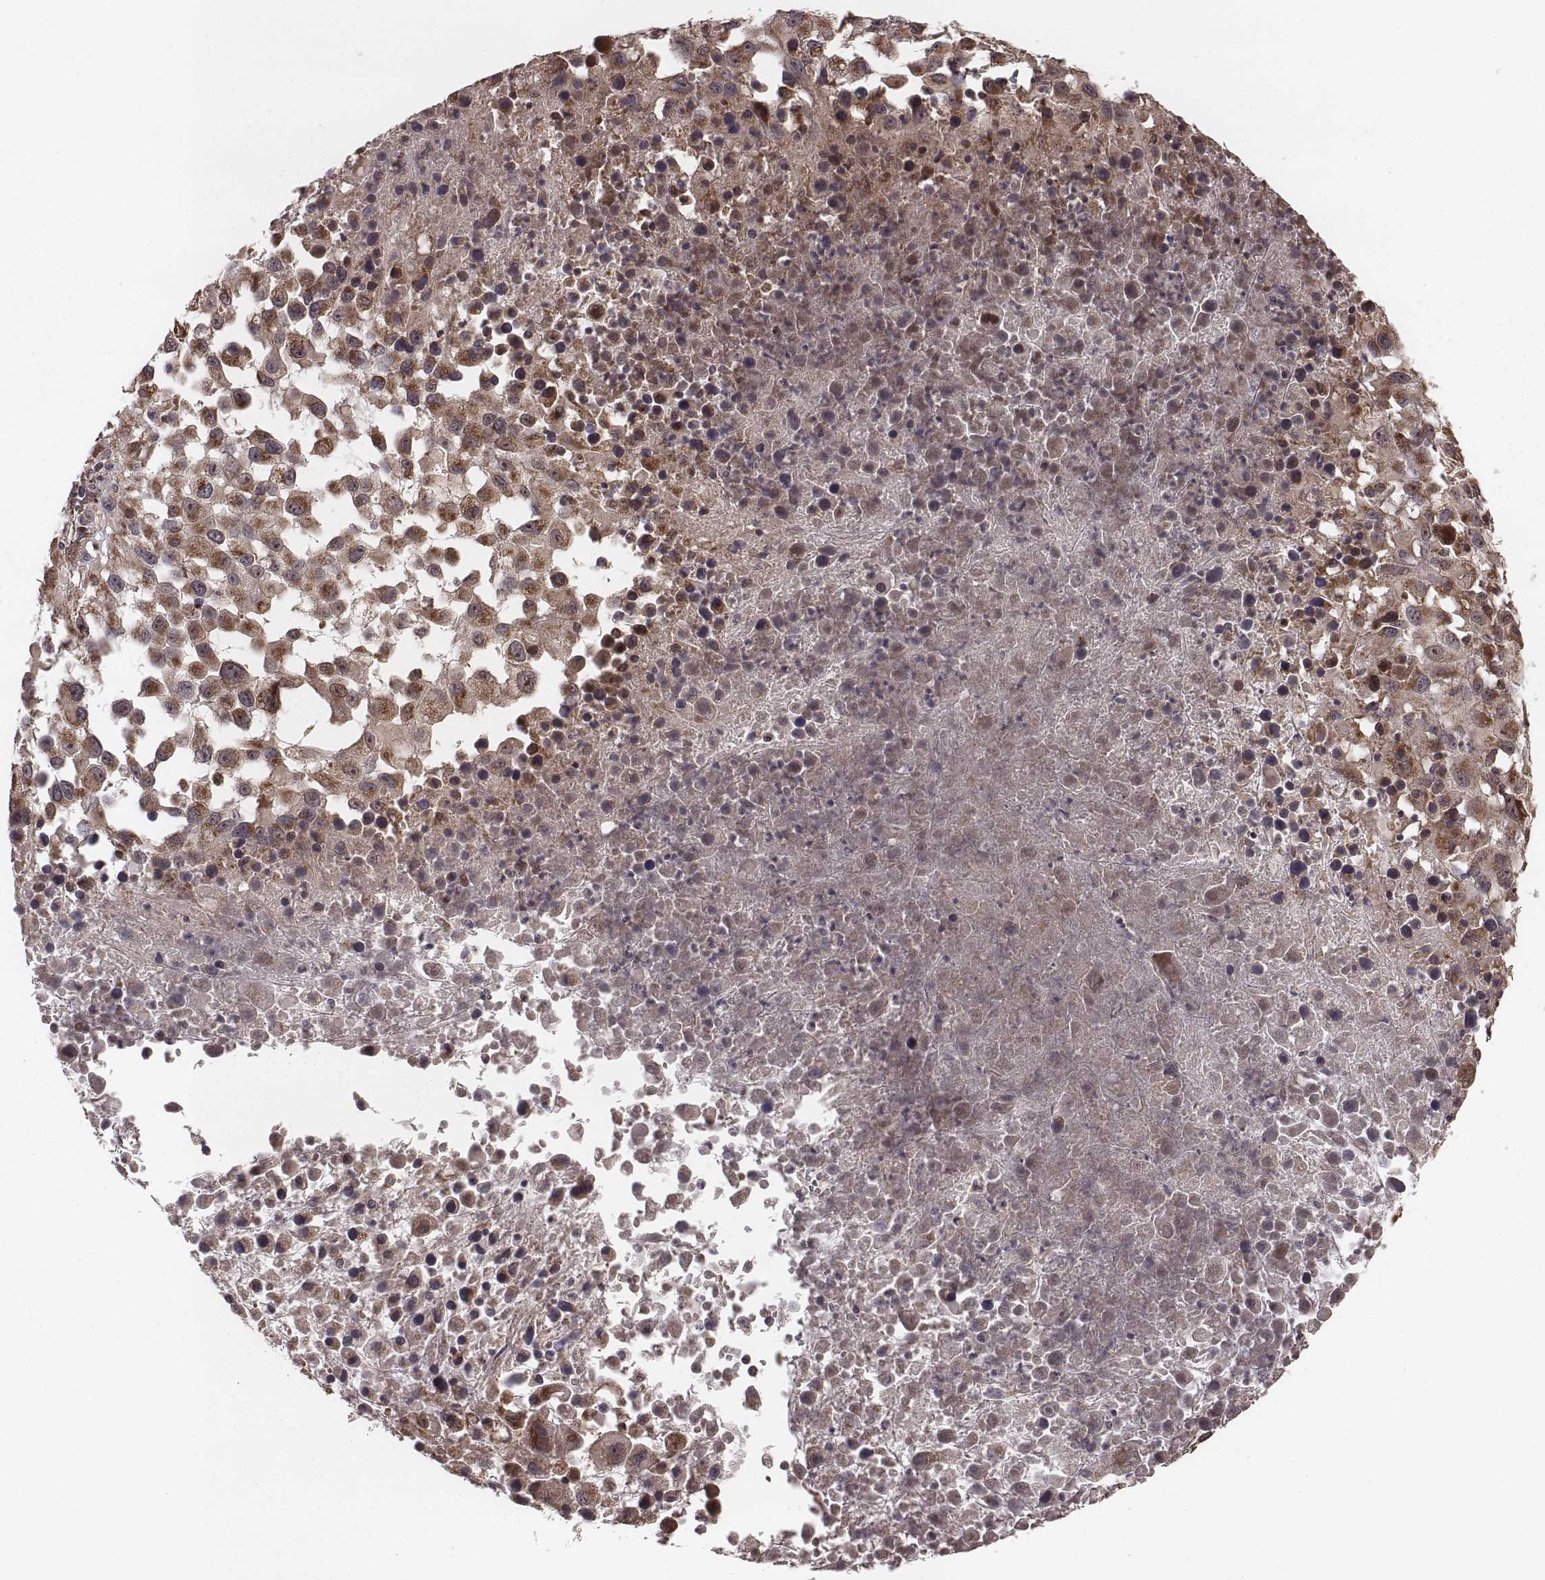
{"staining": {"intensity": "moderate", "quantity": ">75%", "location": "cytoplasmic/membranous"}, "tissue": "melanoma", "cell_type": "Tumor cells", "image_type": "cancer", "snomed": [{"axis": "morphology", "description": "Malignant melanoma, Metastatic site"}, {"axis": "topography", "description": "Soft tissue"}], "caption": "Protein staining of malignant melanoma (metastatic site) tissue shows moderate cytoplasmic/membranous positivity in approximately >75% of tumor cells. The staining is performed using DAB brown chromogen to label protein expression. The nuclei are counter-stained blue using hematoxylin.", "gene": "ZDHHC21", "patient": {"sex": "male", "age": 50}}